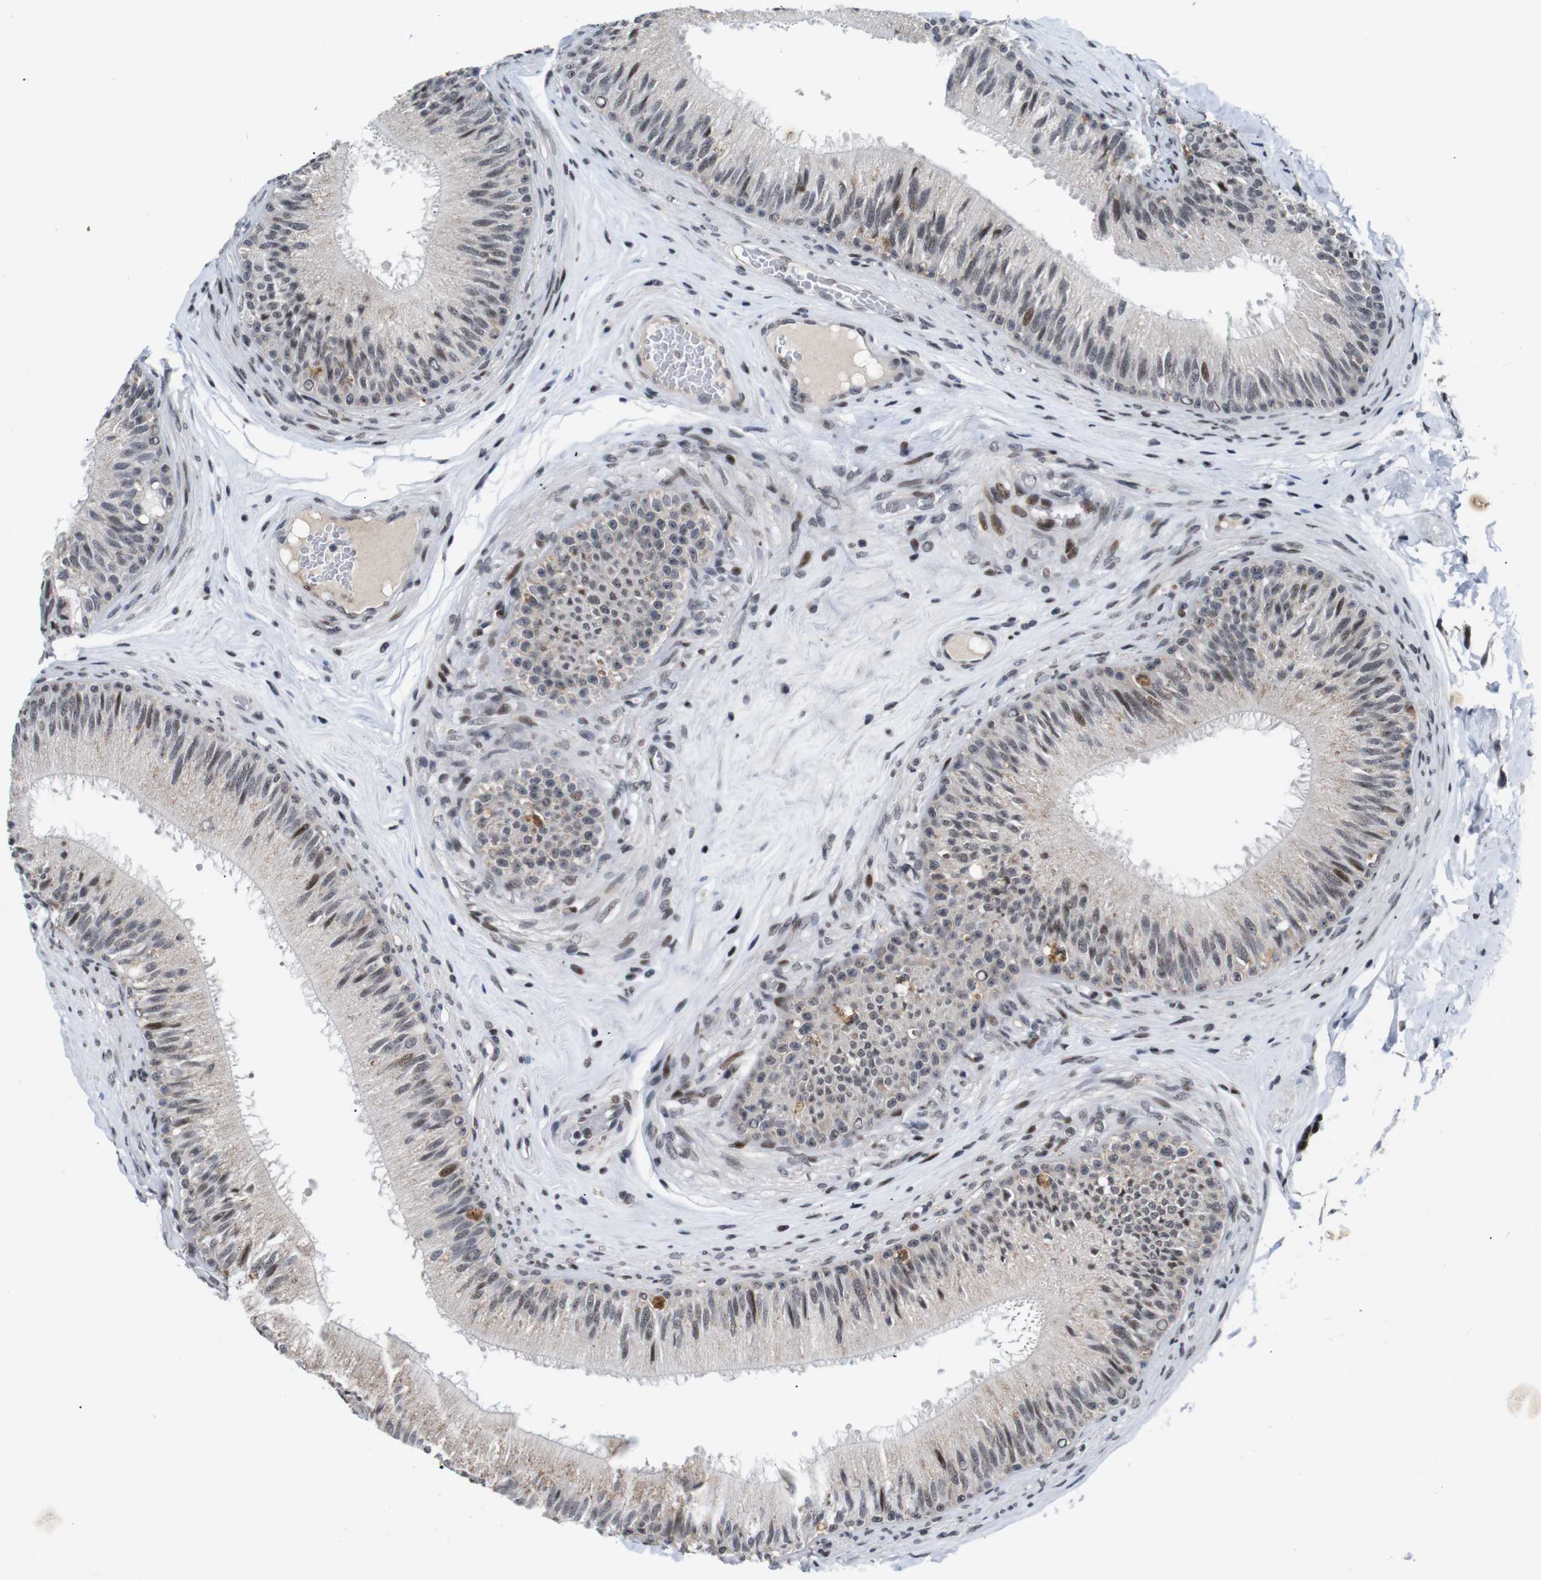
{"staining": {"intensity": "moderate", "quantity": "<25%", "location": "nuclear"}, "tissue": "epididymis", "cell_type": "Glandular cells", "image_type": "normal", "snomed": [{"axis": "morphology", "description": "Normal tissue, NOS"}, {"axis": "topography", "description": "Testis"}, {"axis": "topography", "description": "Epididymis"}], "caption": "The immunohistochemical stain labels moderate nuclear positivity in glandular cells of normal epididymis. The staining was performed using DAB (3,3'-diaminobenzidine), with brown indicating positive protein expression. Nuclei are stained blue with hematoxylin.", "gene": "EIF4G1", "patient": {"sex": "male", "age": 36}}